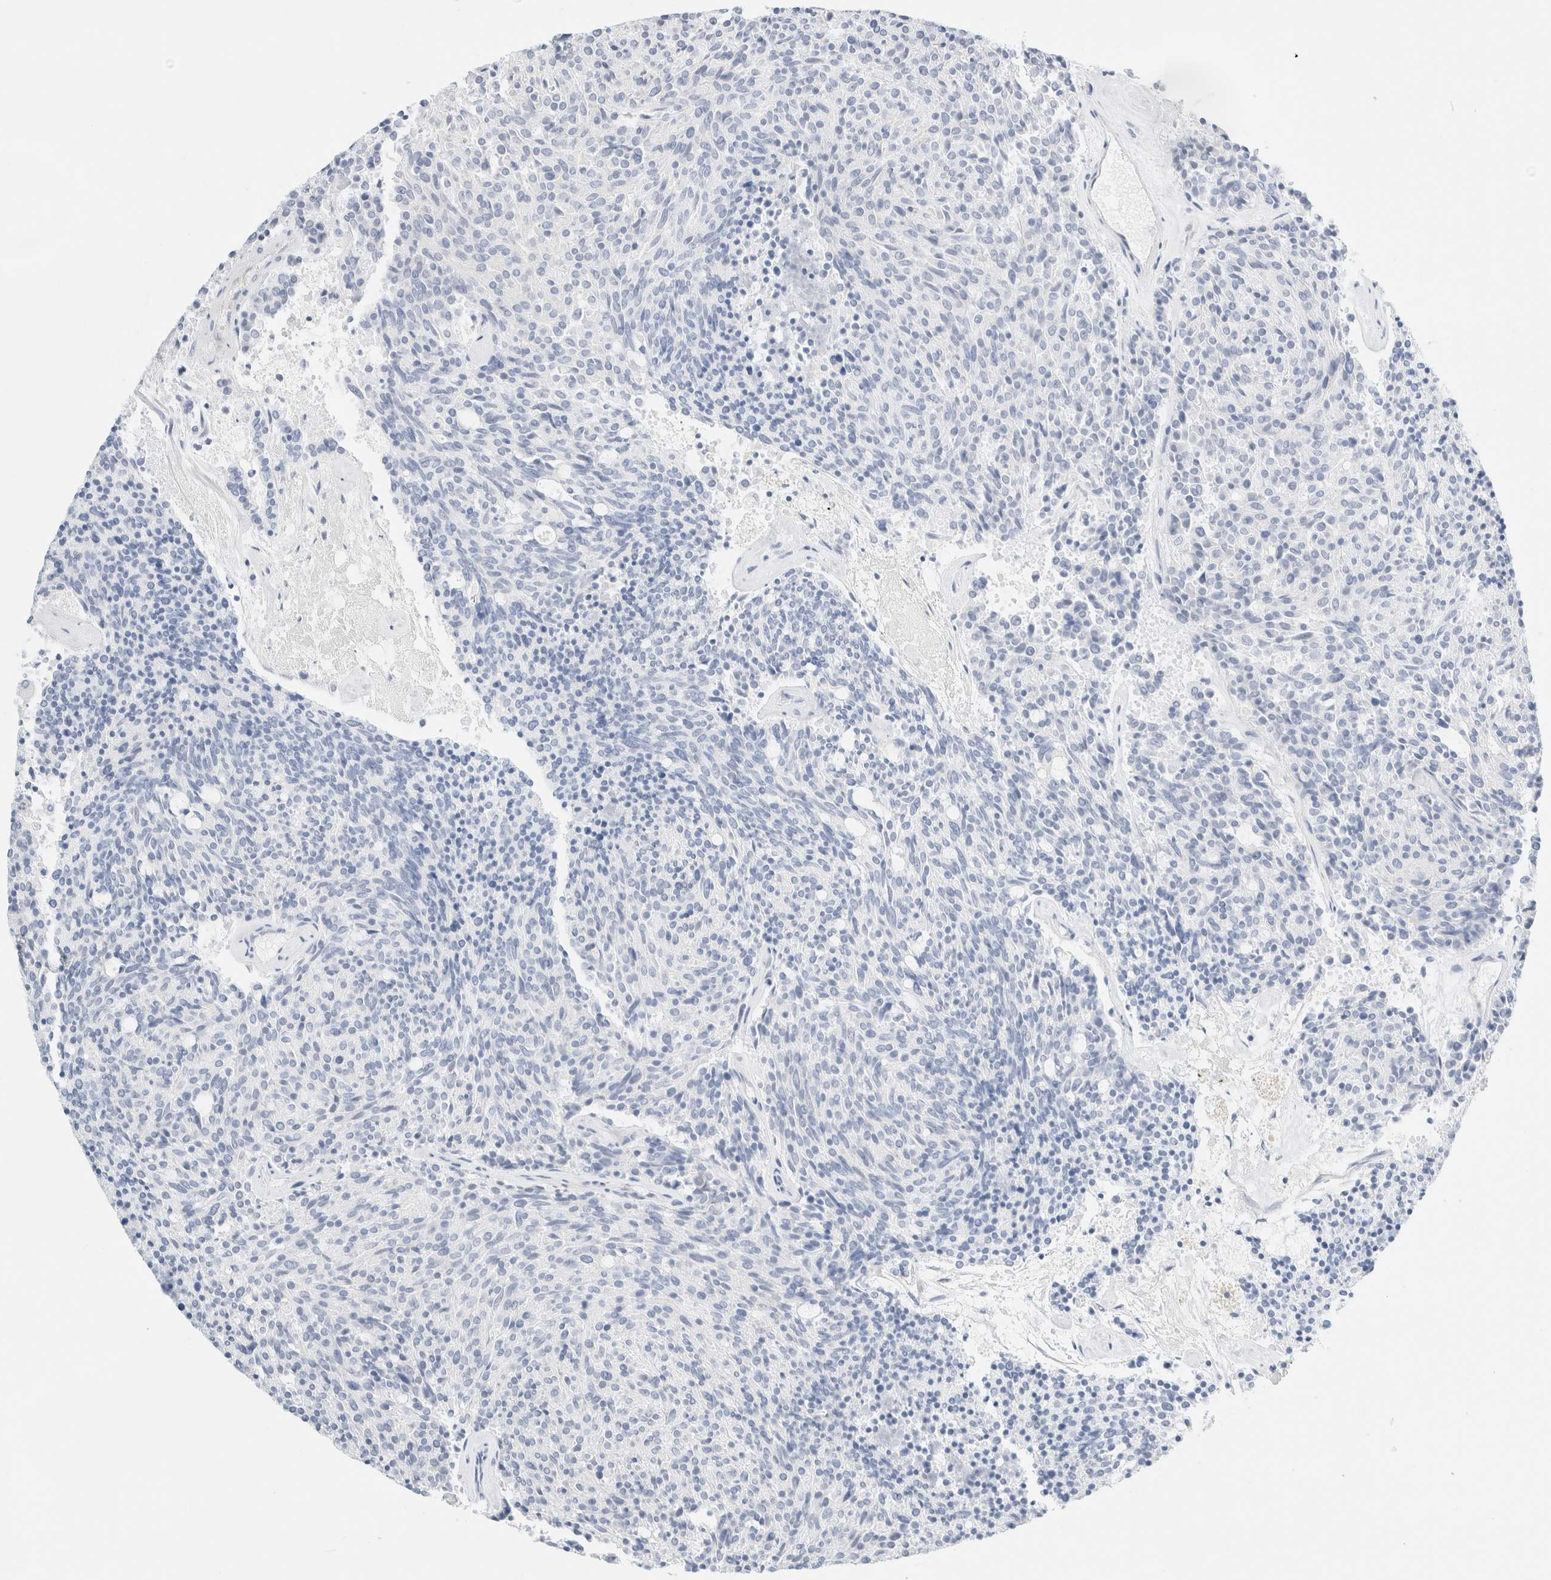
{"staining": {"intensity": "negative", "quantity": "none", "location": "none"}, "tissue": "carcinoid", "cell_type": "Tumor cells", "image_type": "cancer", "snomed": [{"axis": "morphology", "description": "Carcinoid, malignant, NOS"}, {"axis": "topography", "description": "Pancreas"}], "caption": "Tumor cells show no significant protein positivity in malignant carcinoid. Nuclei are stained in blue.", "gene": "DPYS", "patient": {"sex": "female", "age": 54}}